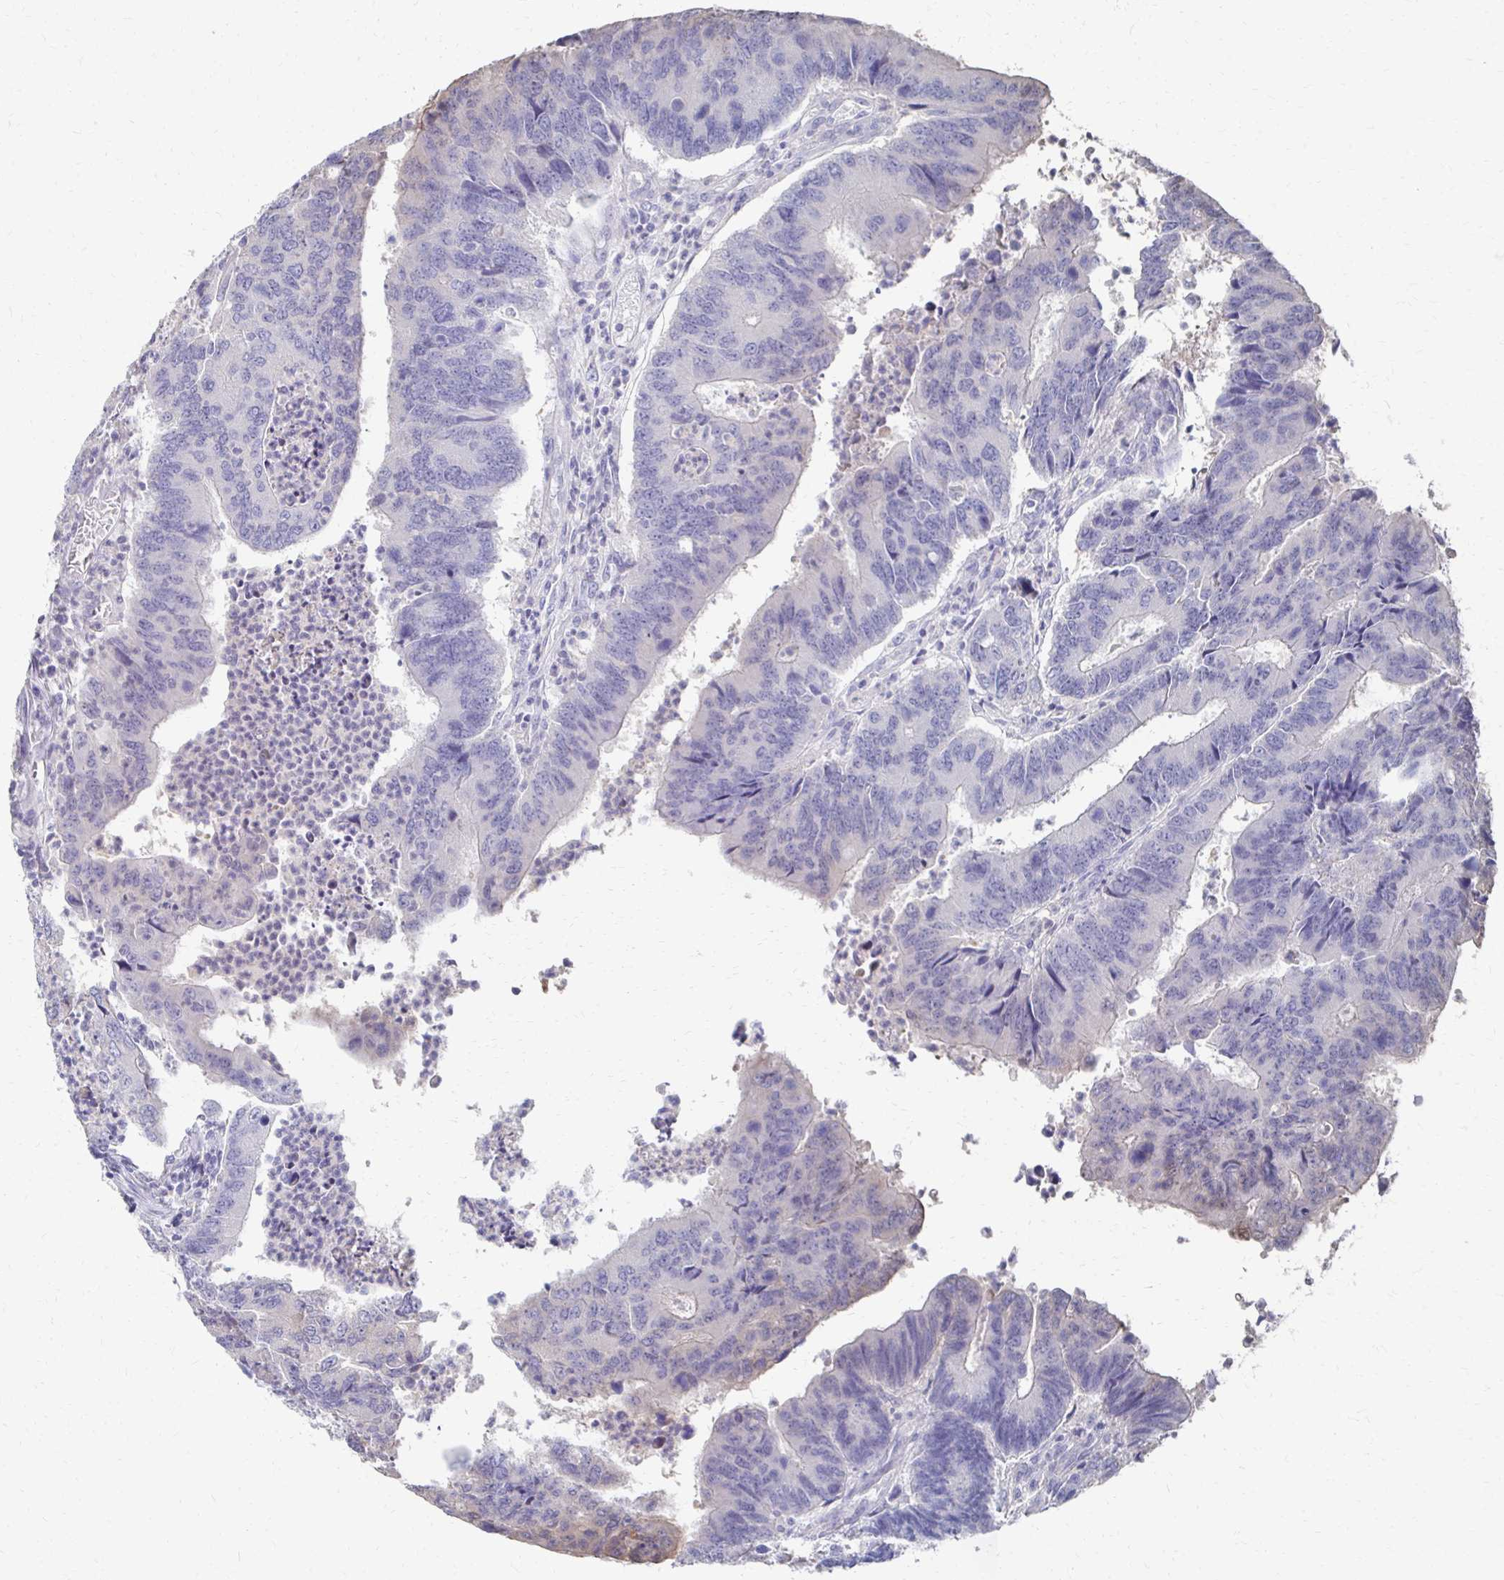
{"staining": {"intensity": "negative", "quantity": "none", "location": "none"}, "tissue": "colorectal cancer", "cell_type": "Tumor cells", "image_type": "cancer", "snomed": [{"axis": "morphology", "description": "Adenocarcinoma, NOS"}, {"axis": "topography", "description": "Colon"}], "caption": "DAB immunohistochemical staining of adenocarcinoma (colorectal) reveals no significant expression in tumor cells.", "gene": "SYCP3", "patient": {"sex": "female", "age": 67}}